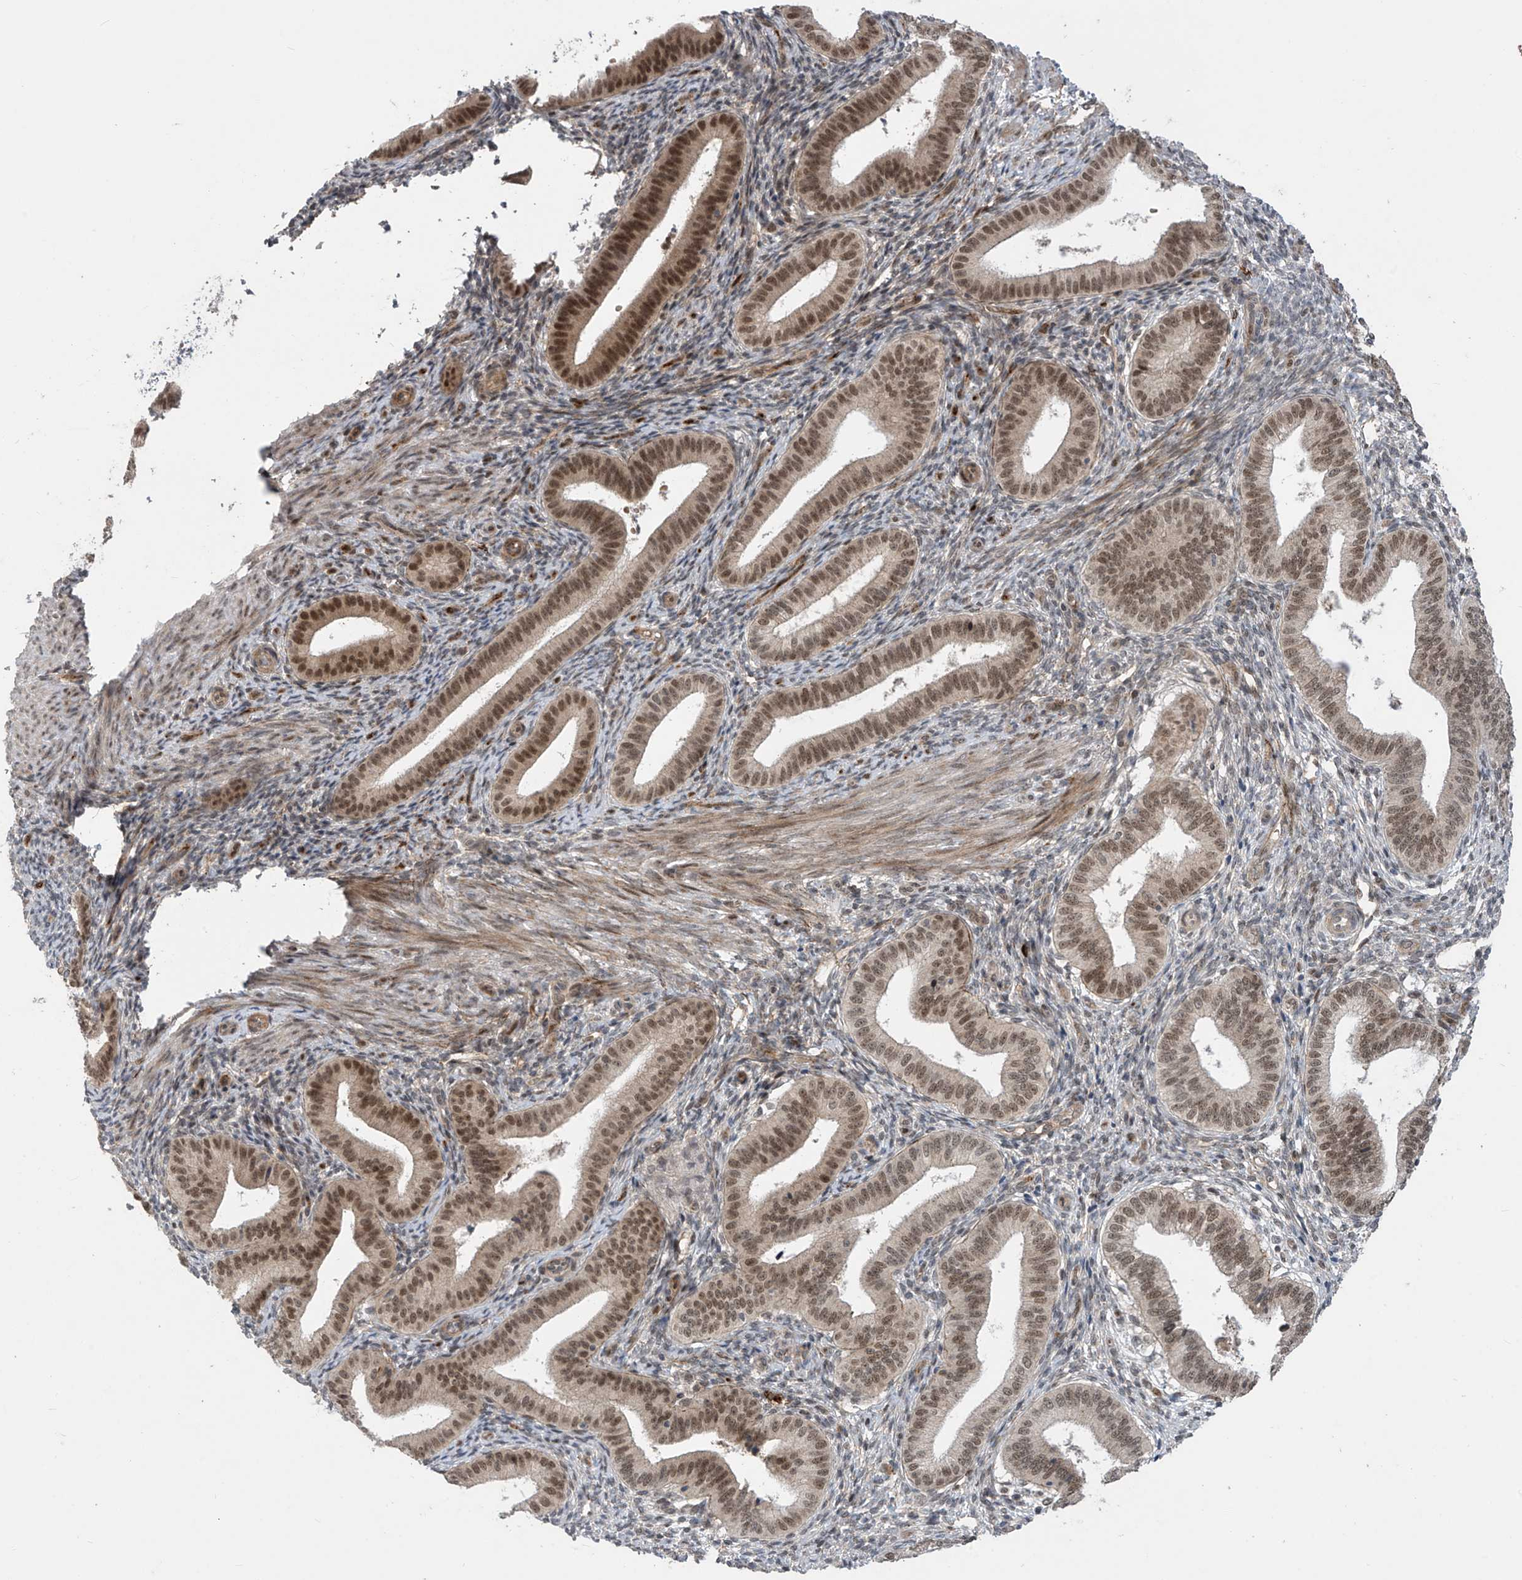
{"staining": {"intensity": "negative", "quantity": "none", "location": "none"}, "tissue": "endometrium", "cell_type": "Cells in endometrial stroma", "image_type": "normal", "snomed": [{"axis": "morphology", "description": "Normal tissue, NOS"}, {"axis": "topography", "description": "Endometrium"}], "caption": "Protein analysis of normal endometrium shows no significant positivity in cells in endometrial stroma.", "gene": "LAGE3", "patient": {"sex": "female", "age": 39}}